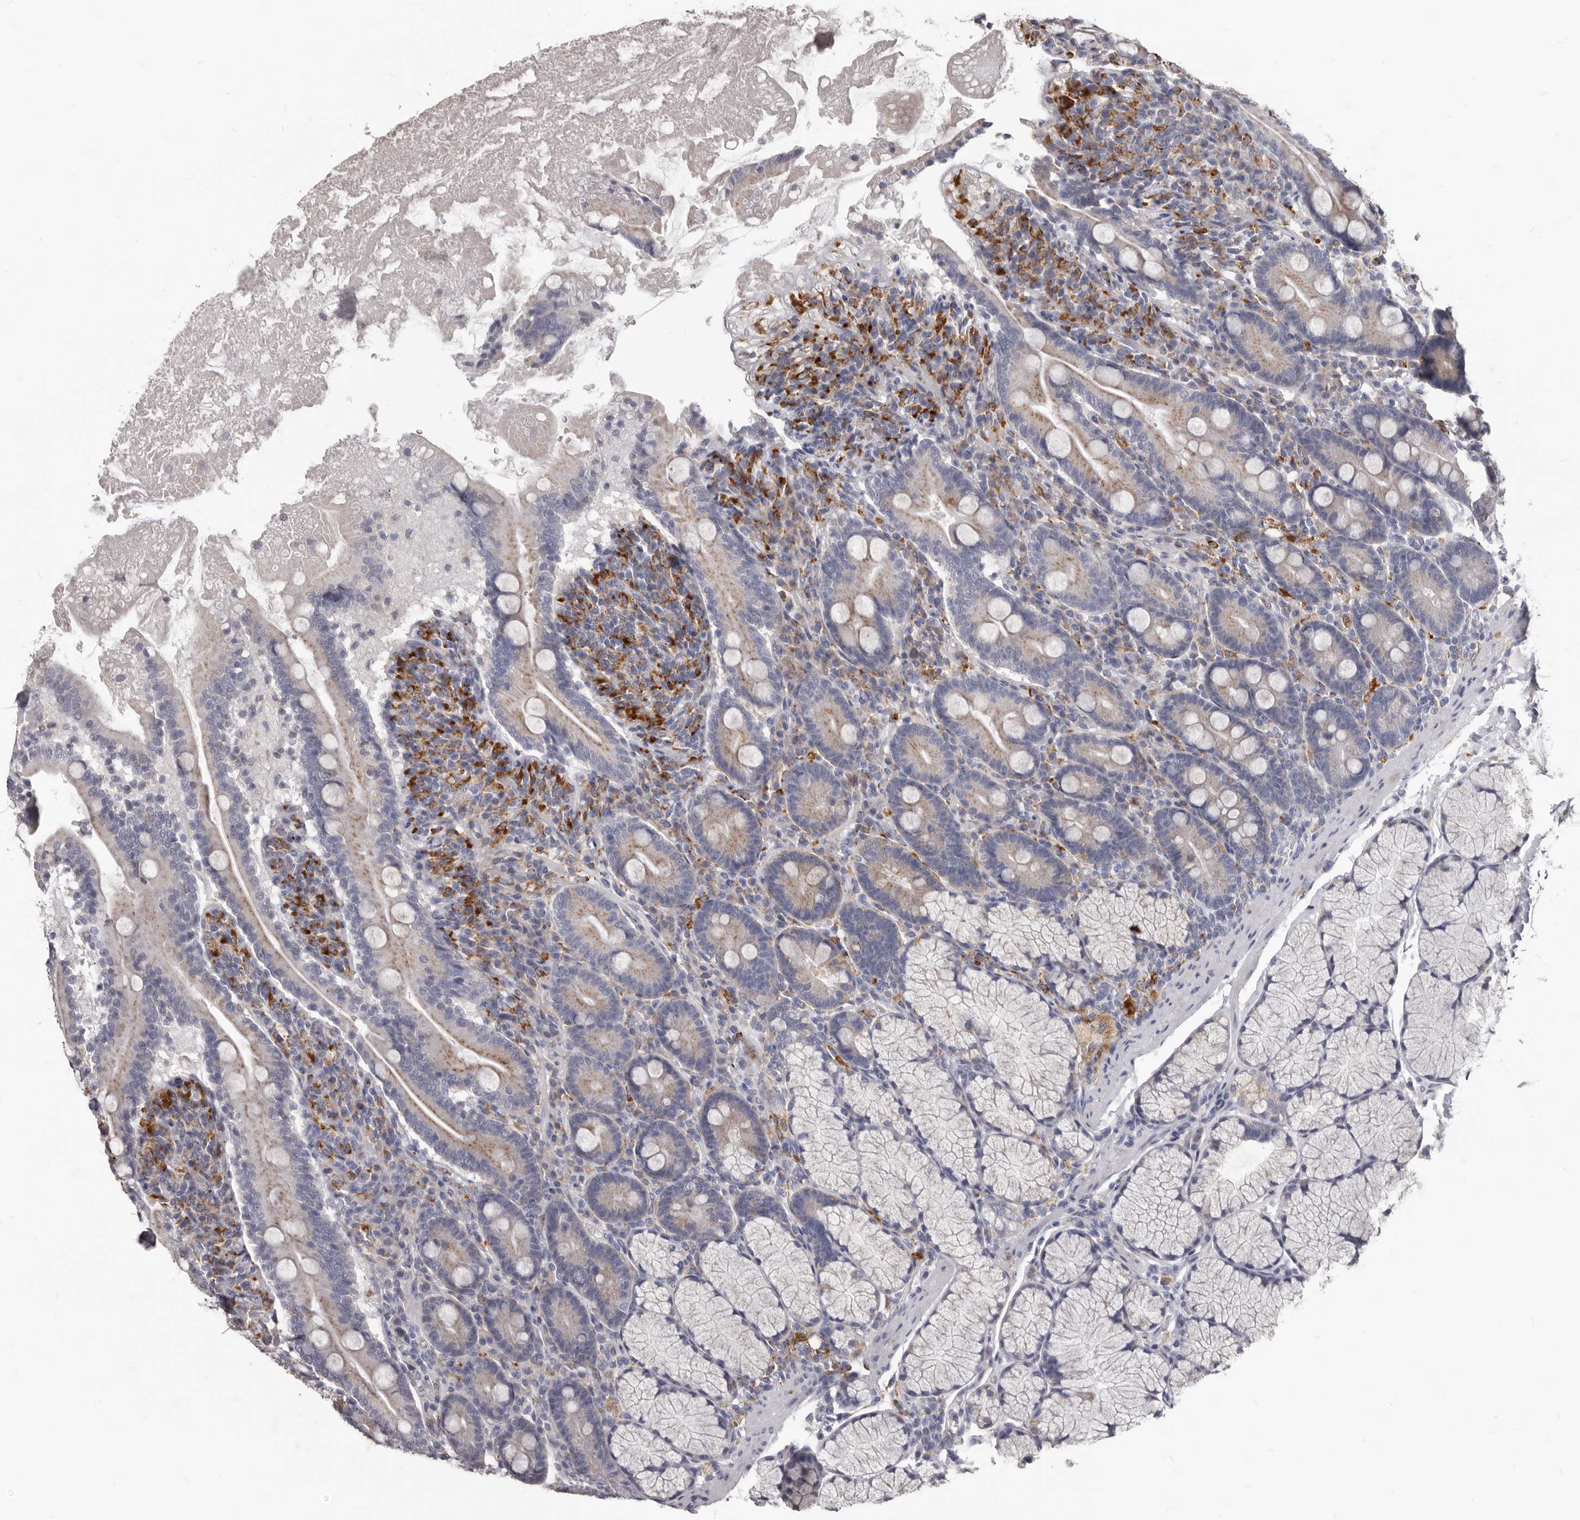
{"staining": {"intensity": "weak", "quantity": "25%-75%", "location": "cytoplasmic/membranous"}, "tissue": "duodenum", "cell_type": "Glandular cells", "image_type": "normal", "snomed": [{"axis": "morphology", "description": "Normal tissue, NOS"}, {"axis": "topography", "description": "Duodenum"}], "caption": "The histopathology image demonstrates staining of benign duodenum, revealing weak cytoplasmic/membranous protein staining (brown color) within glandular cells. Nuclei are stained in blue.", "gene": "PI4K2A", "patient": {"sex": "male", "age": 35}}